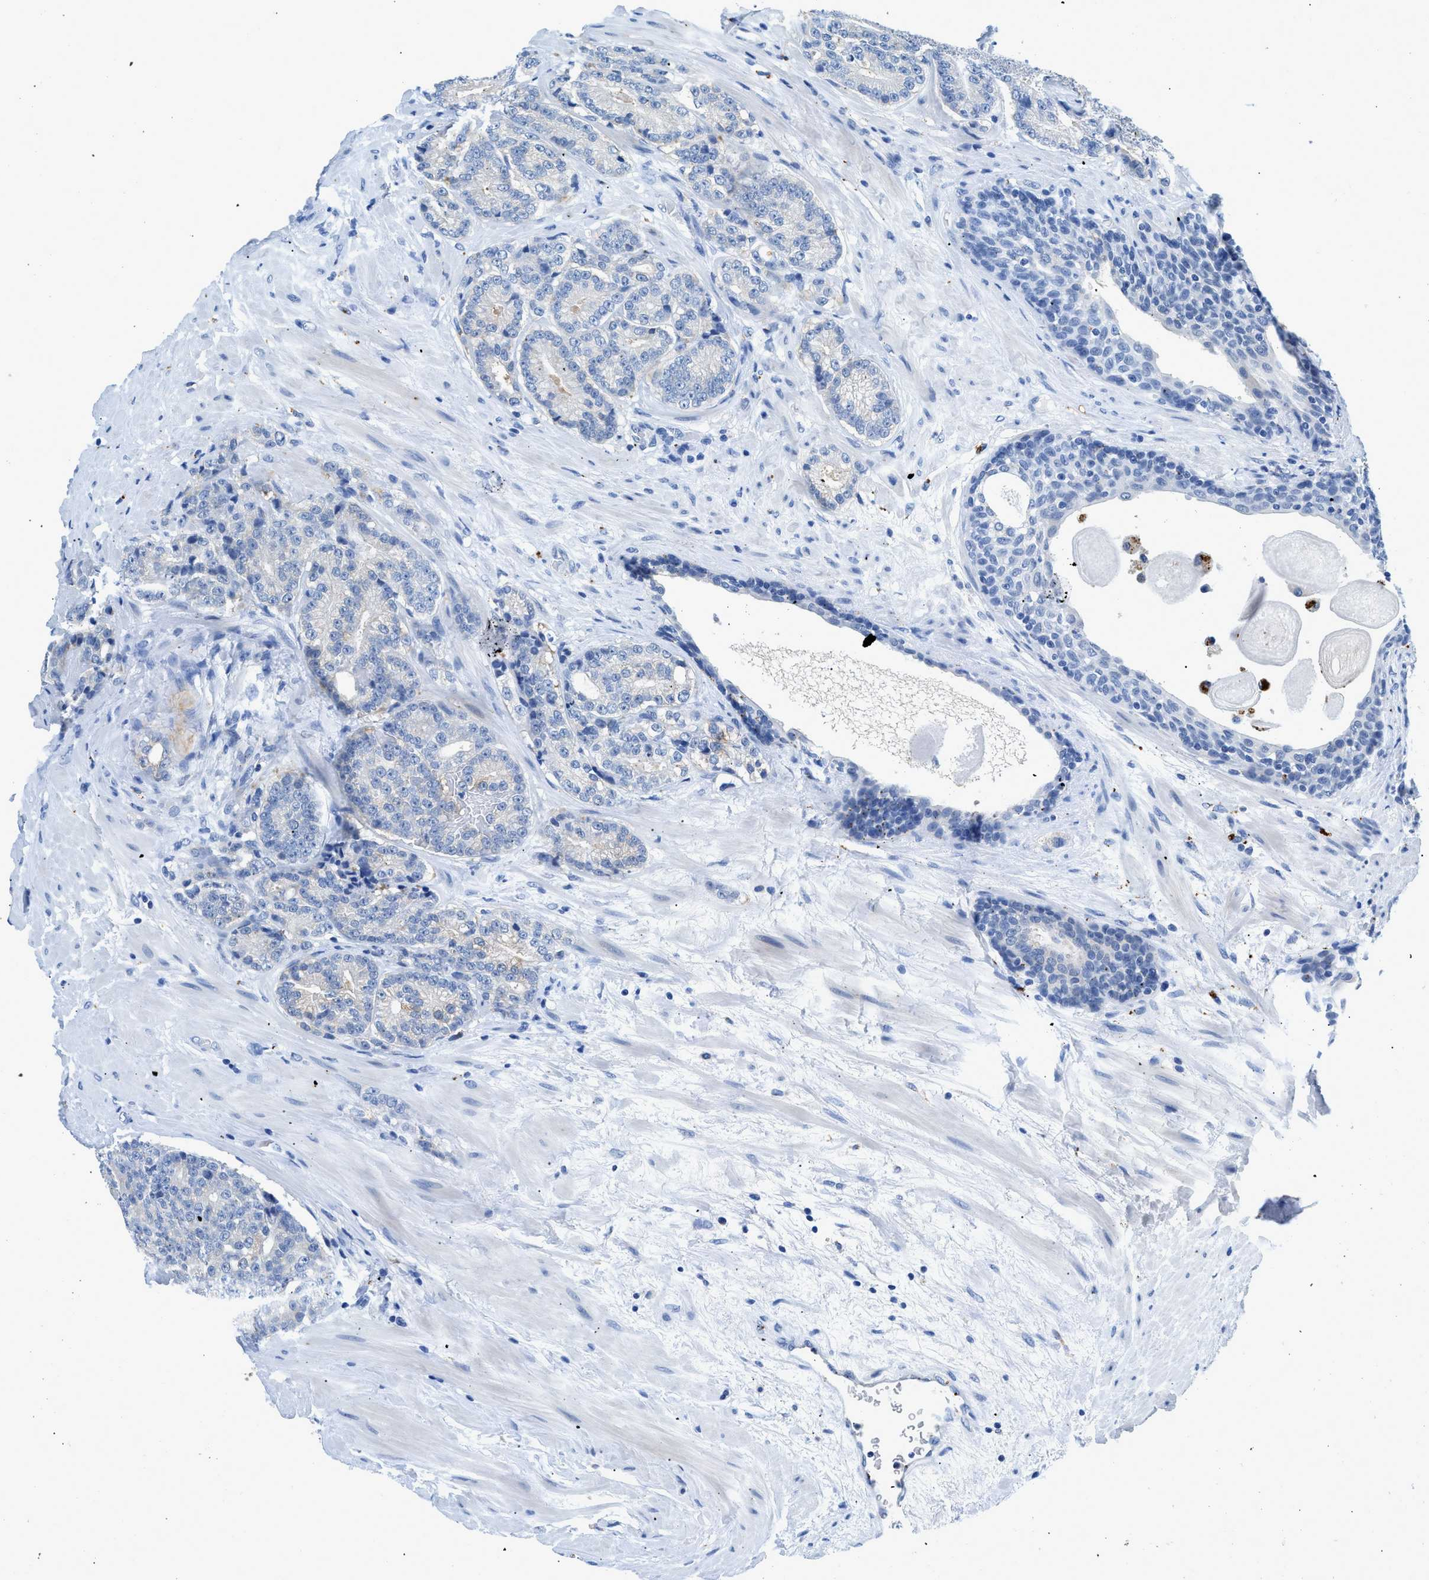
{"staining": {"intensity": "negative", "quantity": "none", "location": "none"}, "tissue": "prostate cancer", "cell_type": "Tumor cells", "image_type": "cancer", "snomed": [{"axis": "morphology", "description": "Adenocarcinoma, High grade"}, {"axis": "topography", "description": "Prostate"}], "caption": "There is no significant staining in tumor cells of prostate adenocarcinoma (high-grade).", "gene": "CD226", "patient": {"sex": "male", "age": 61}}